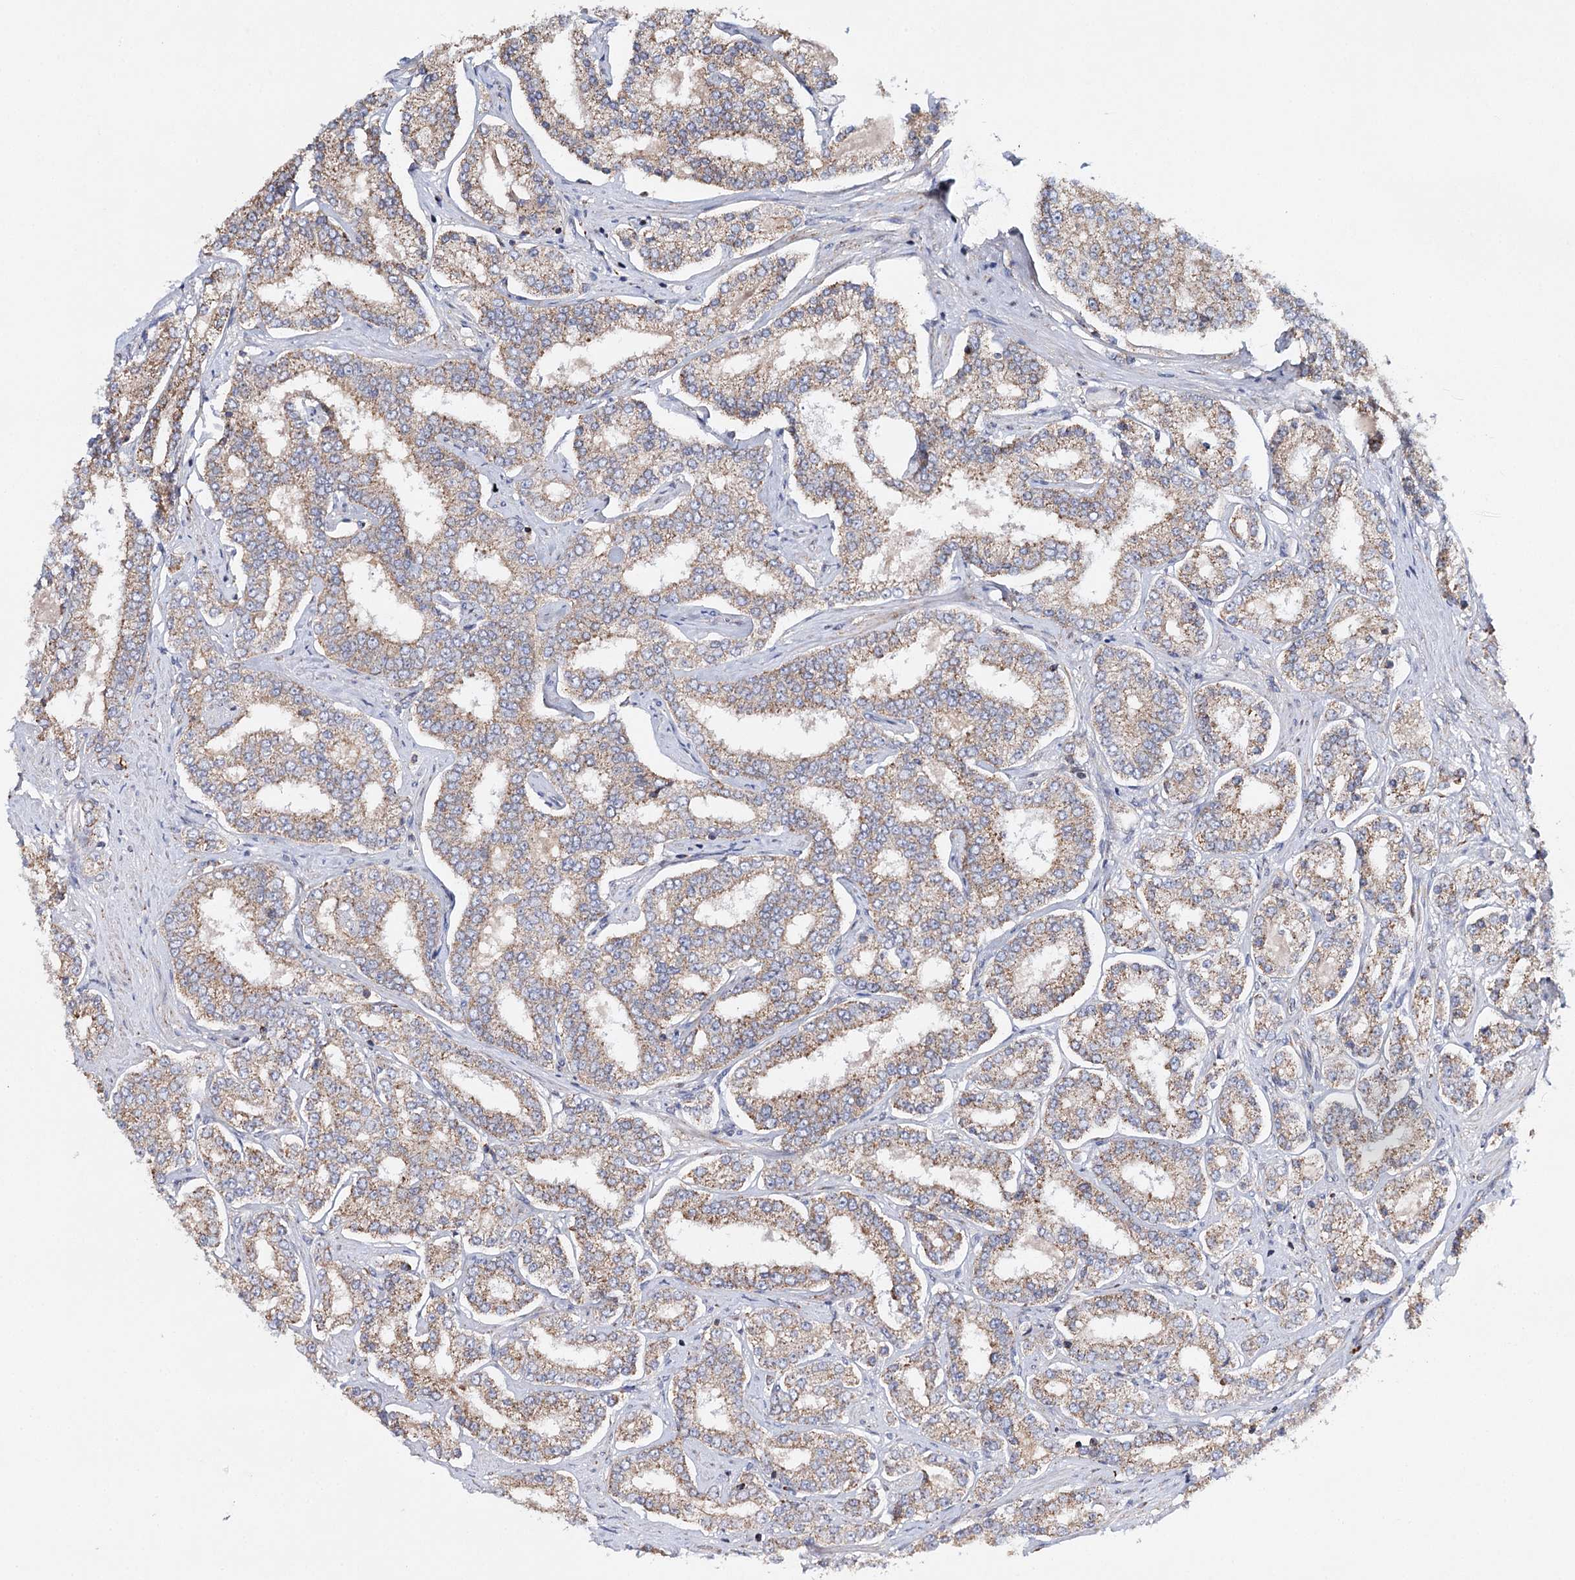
{"staining": {"intensity": "weak", "quantity": ">75%", "location": "cytoplasmic/membranous"}, "tissue": "prostate cancer", "cell_type": "Tumor cells", "image_type": "cancer", "snomed": [{"axis": "morphology", "description": "Normal tissue, NOS"}, {"axis": "morphology", "description": "Adenocarcinoma, High grade"}, {"axis": "topography", "description": "Prostate"}], "caption": "Protein analysis of prostate cancer (adenocarcinoma (high-grade)) tissue exhibits weak cytoplasmic/membranous positivity in approximately >75% of tumor cells.", "gene": "CFAP46", "patient": {"sex": "male", "age": 83}}